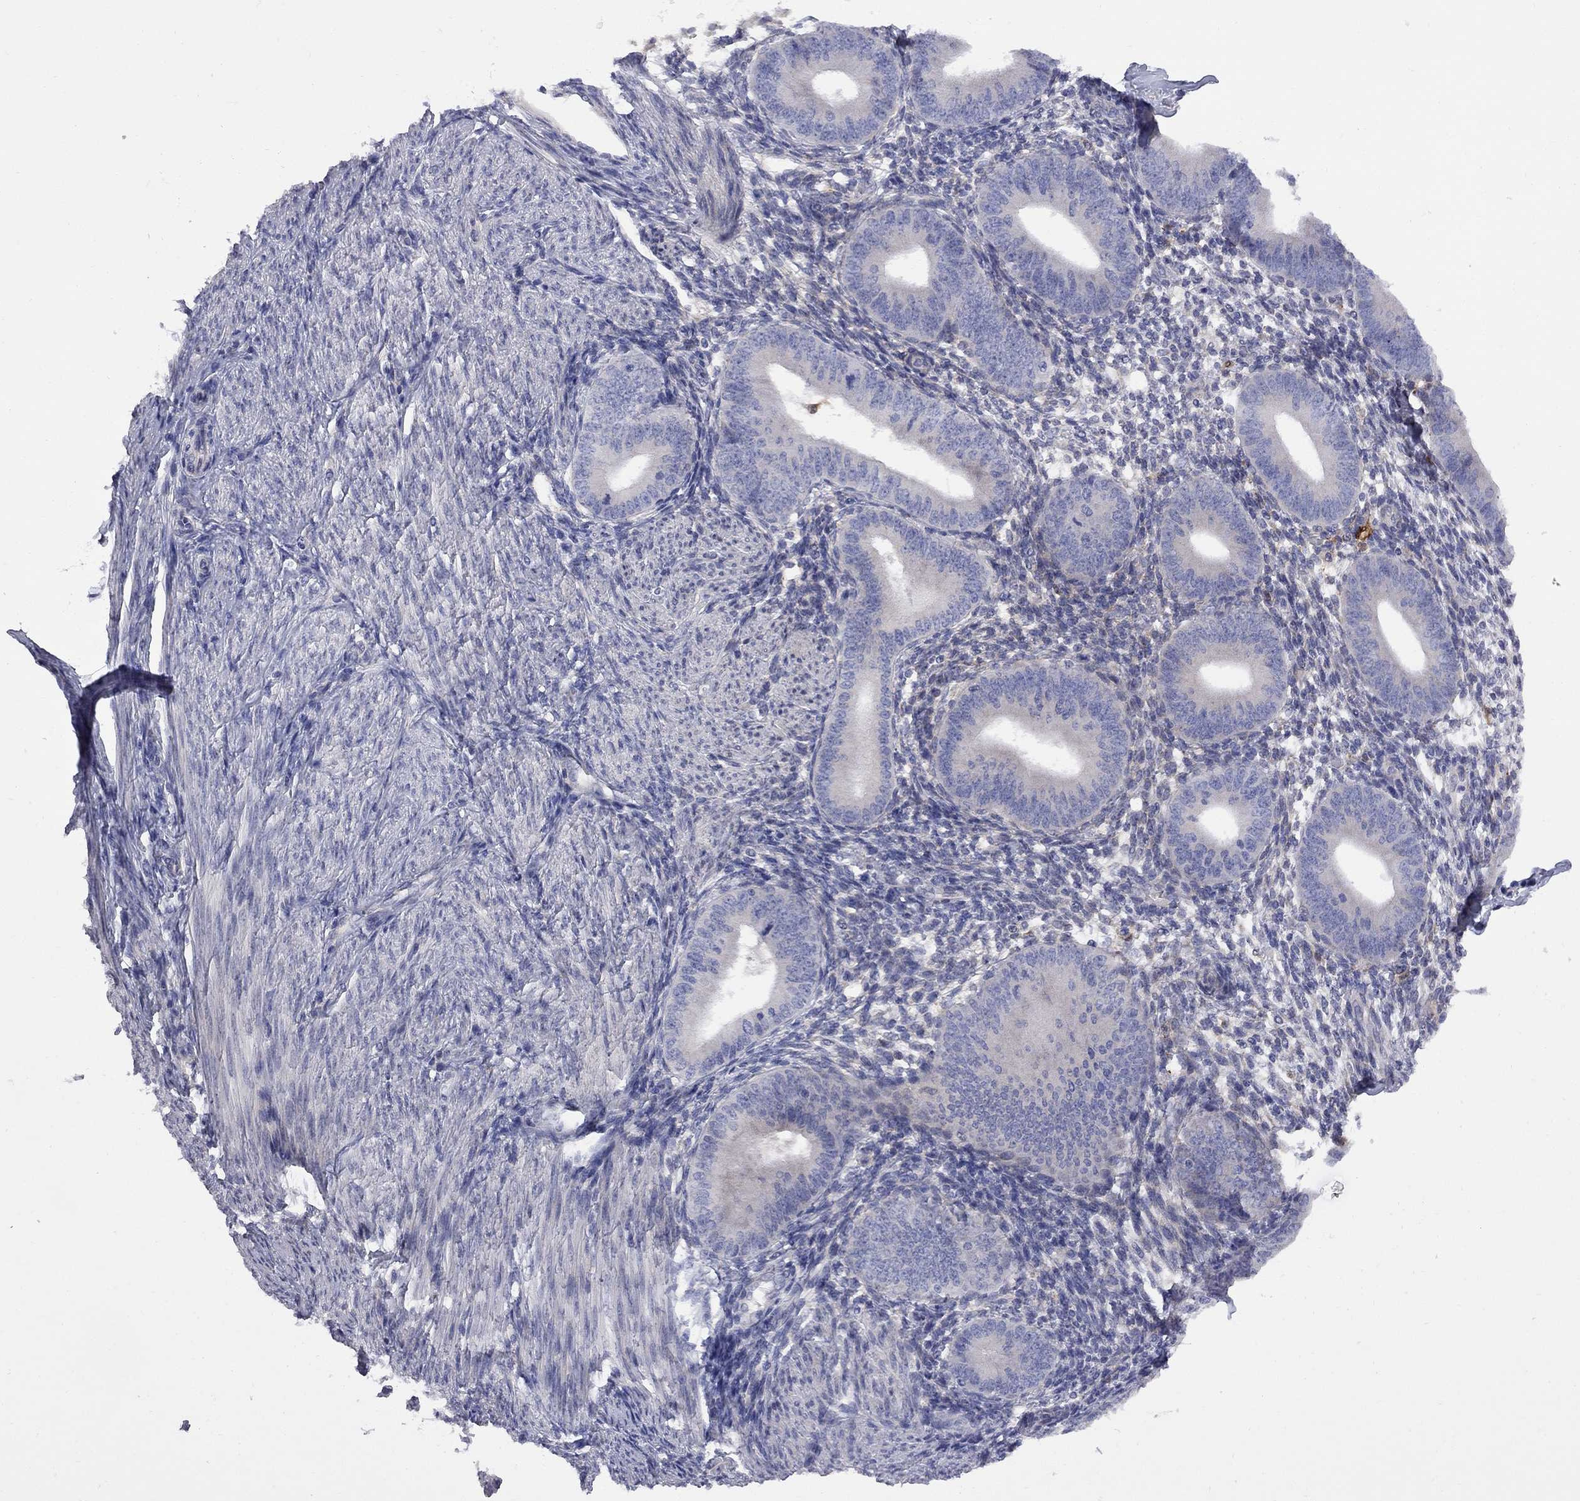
{"staining": {"intensity": "negative", "quantity": "none", "location": "none"}, "tissue": "endometrium", "cell_type": "Cells in endometrial stroma", "image_type": "normal", "snomed": [{"axis": "morphology", "description": "Normal tissue, NOS"}, {"axis": "topography", "description": "Endometrium"}], "caption": "The immunohistochemistry histopathology image has no significant staining in cells in endometrial stroma of endometrium.", "gene": "MTHFR", "patient": {"sex": "female", "age": 39}}